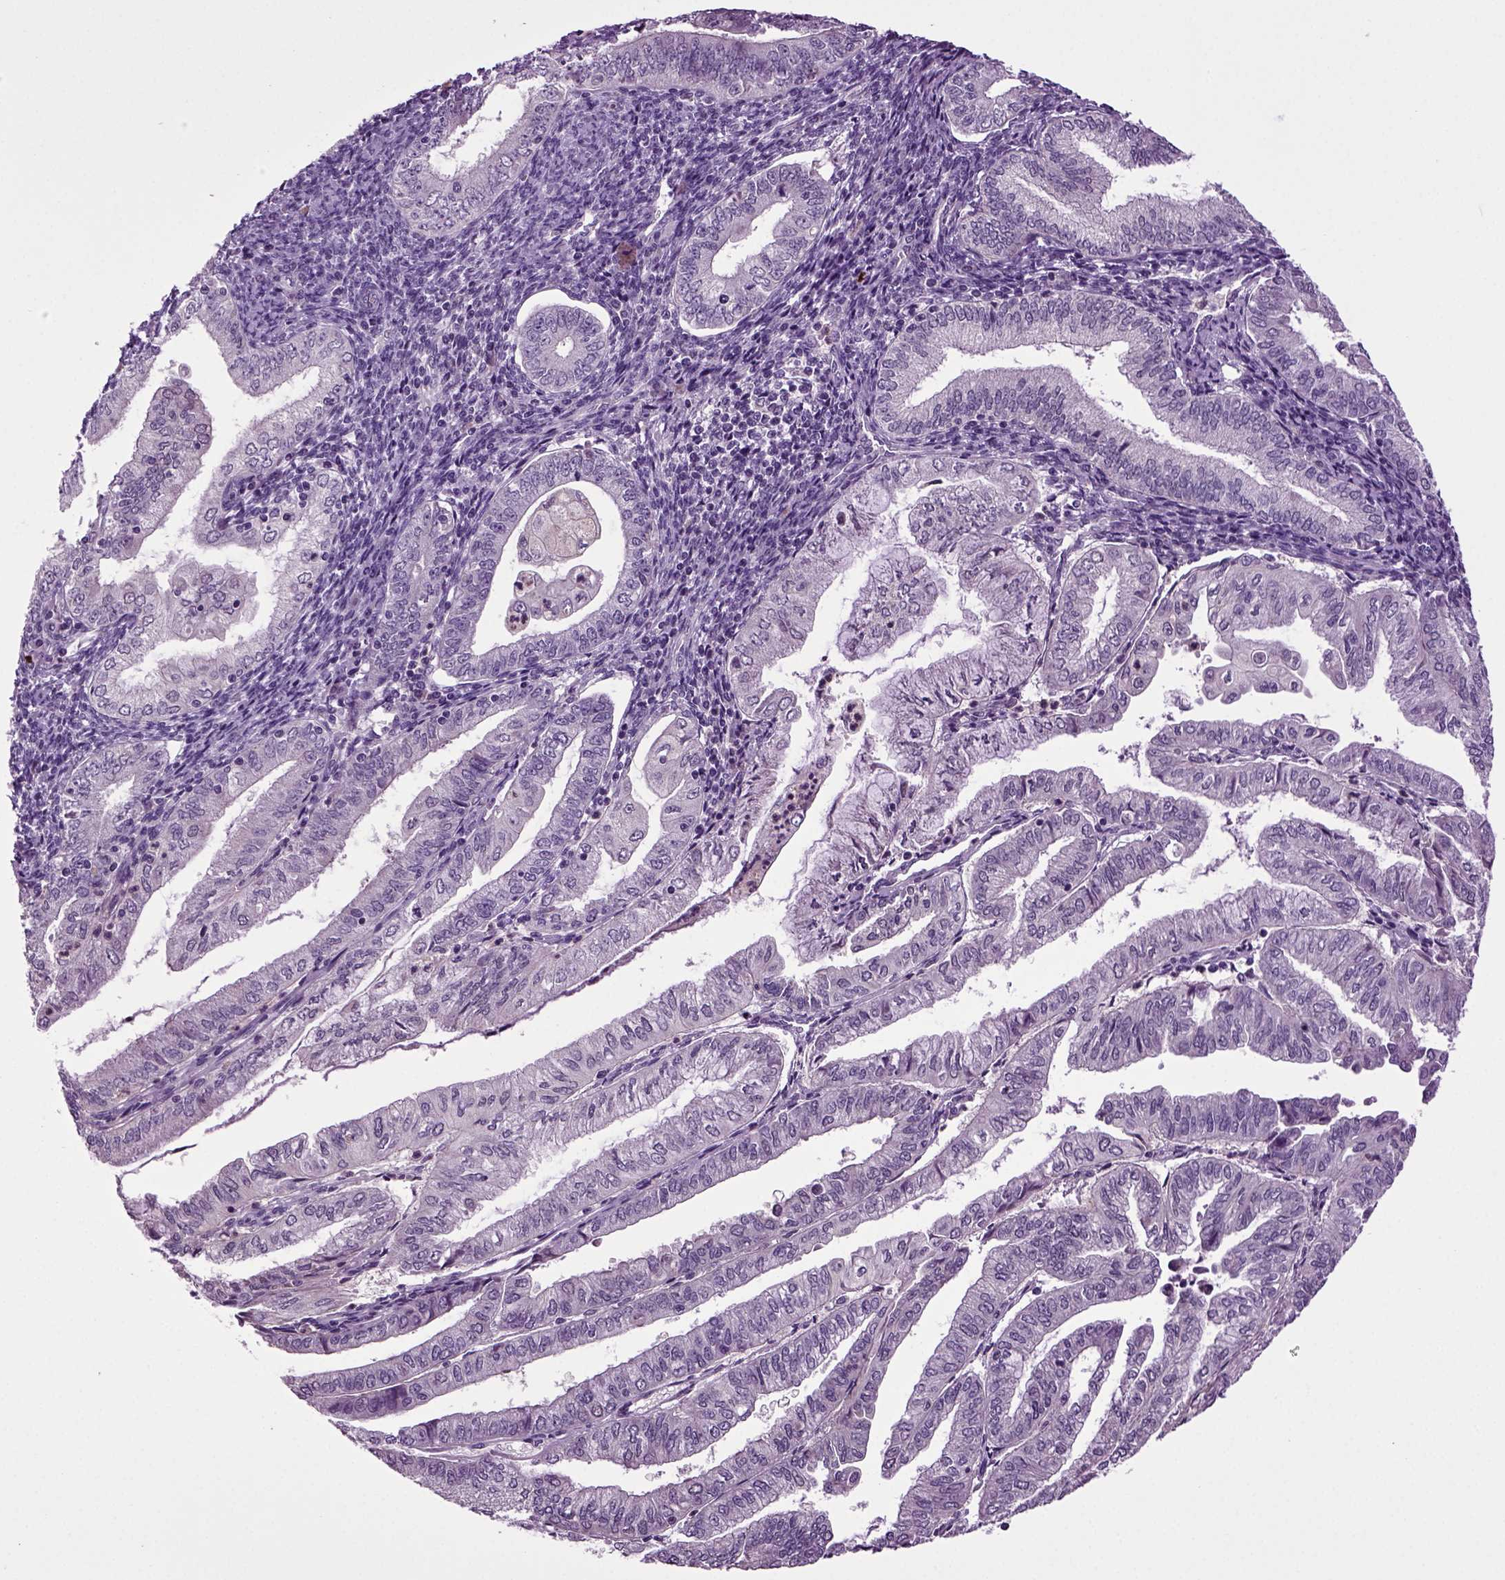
{"staining": {"intensity": "negative", "quantity": "none", "location": "none"}, "tissue": "endometrial cancer", "cell_type": "Tumor cells", "image_type": "cancer", "snomed": [{"axis": "morphology", "description": "Adenocarcinoma, NOS"}, {"axis": "topography", "description": "Endometrium"}], "caption": "DAB immunohistochemical staining of human endometrial cancer (adenocarcinoma) shows no significant staining in tumor cells. (DAB immunohistochemistry (IHC), high magnification).", "gene": "FGF11", "patient": {"sex": "female", "age": 55}}